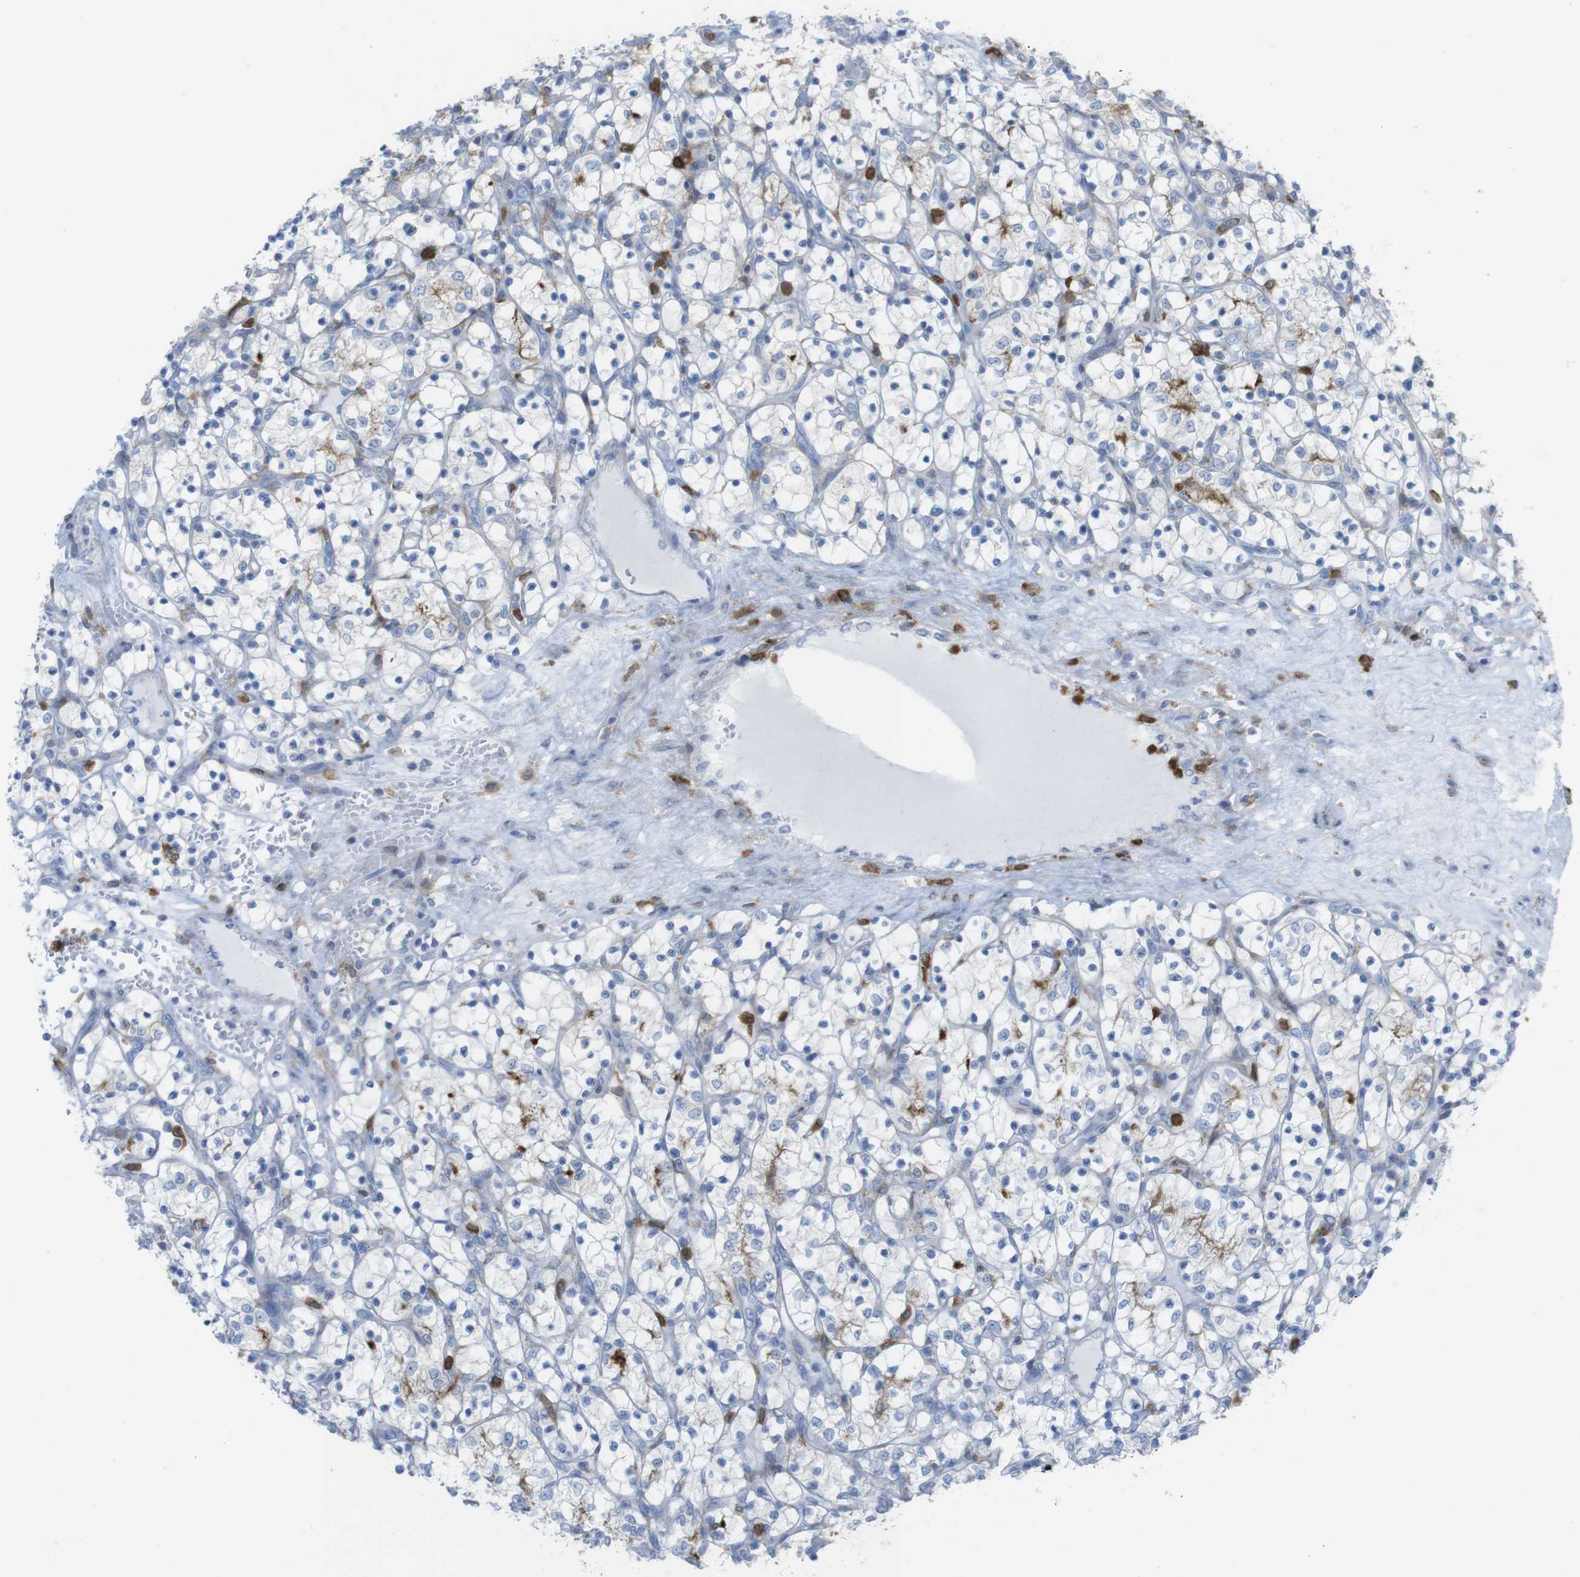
{"staining": {"intensity": "moderate", "quantity": "25%-75%", "location": "cytoplasmic/membranous"}, "tissue": "renal cancer", "cell_type": "Tumor cells", "image_type": "cancer", "snomed": [{"axis": "morphology", "description": "Adenocarcinoma, NOS"}, {"axis": "topography", "description": "Kidney"}], "caption": "Renal cancer tissue exhibits moderate cytoplasmic/membranous expression in about 25%-75% of tumor cells, visualized by immunohistochemistry.", "gene": "PRKCD", "patient": {"sex": "female", "age": 69}}